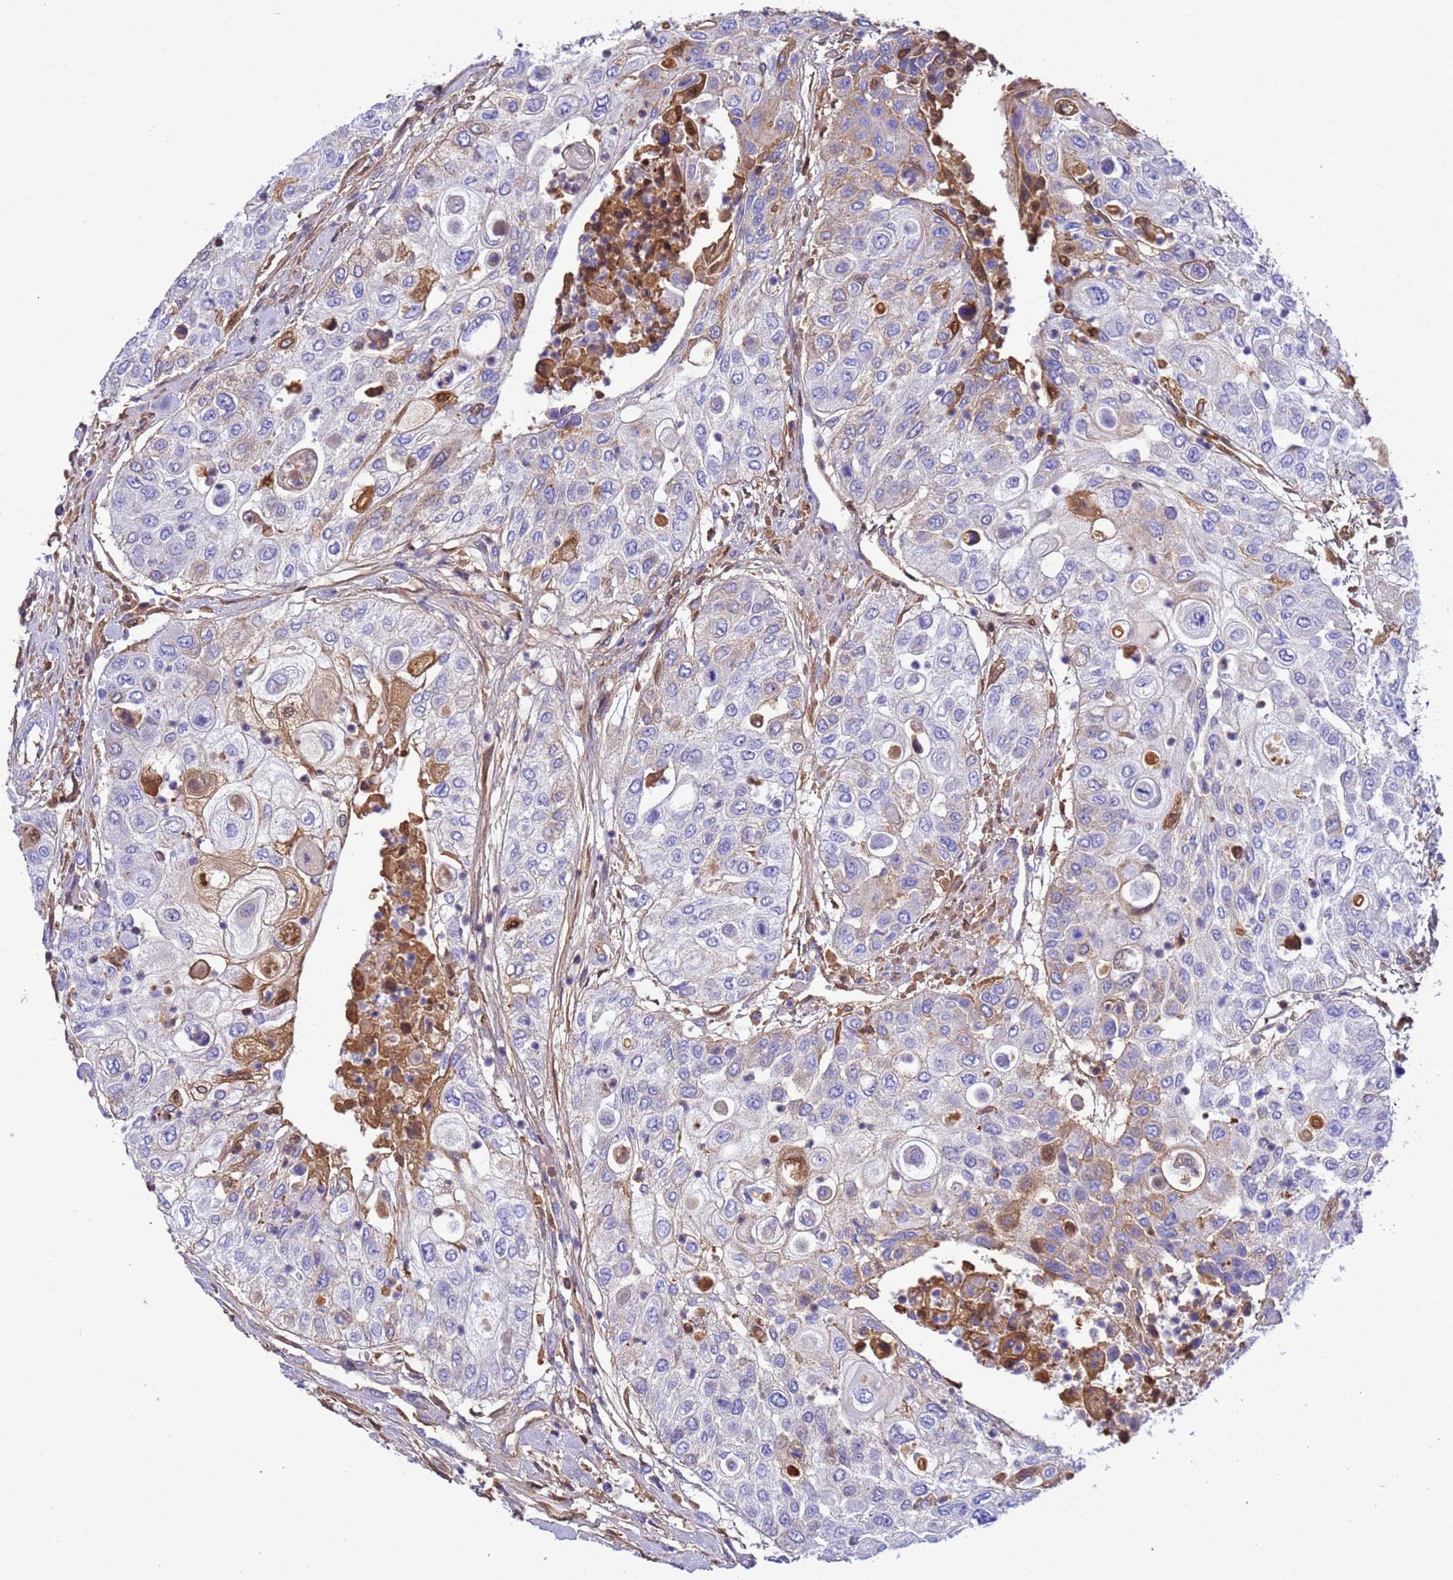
{"staining": {"intensity": "weak", "quantity": "<25%", "location": "cytoplasmic/membranous"}, "tissue": "urothelial cancer", "cell_type": "Tumor cells", "image_type": "cancer", "snomed": [{"axis": "morphology", "description": "Urothelial carcinoma, High grade"}, {"axis": "topography", "description": "Urinary bladder"}], "caption": "The photomicrograph exhibits no significant expression in tumor cells of urothelial carcinoma (high-grade).", "gene": "H1-7", "patient": {"sex": "female", "age": 79}}